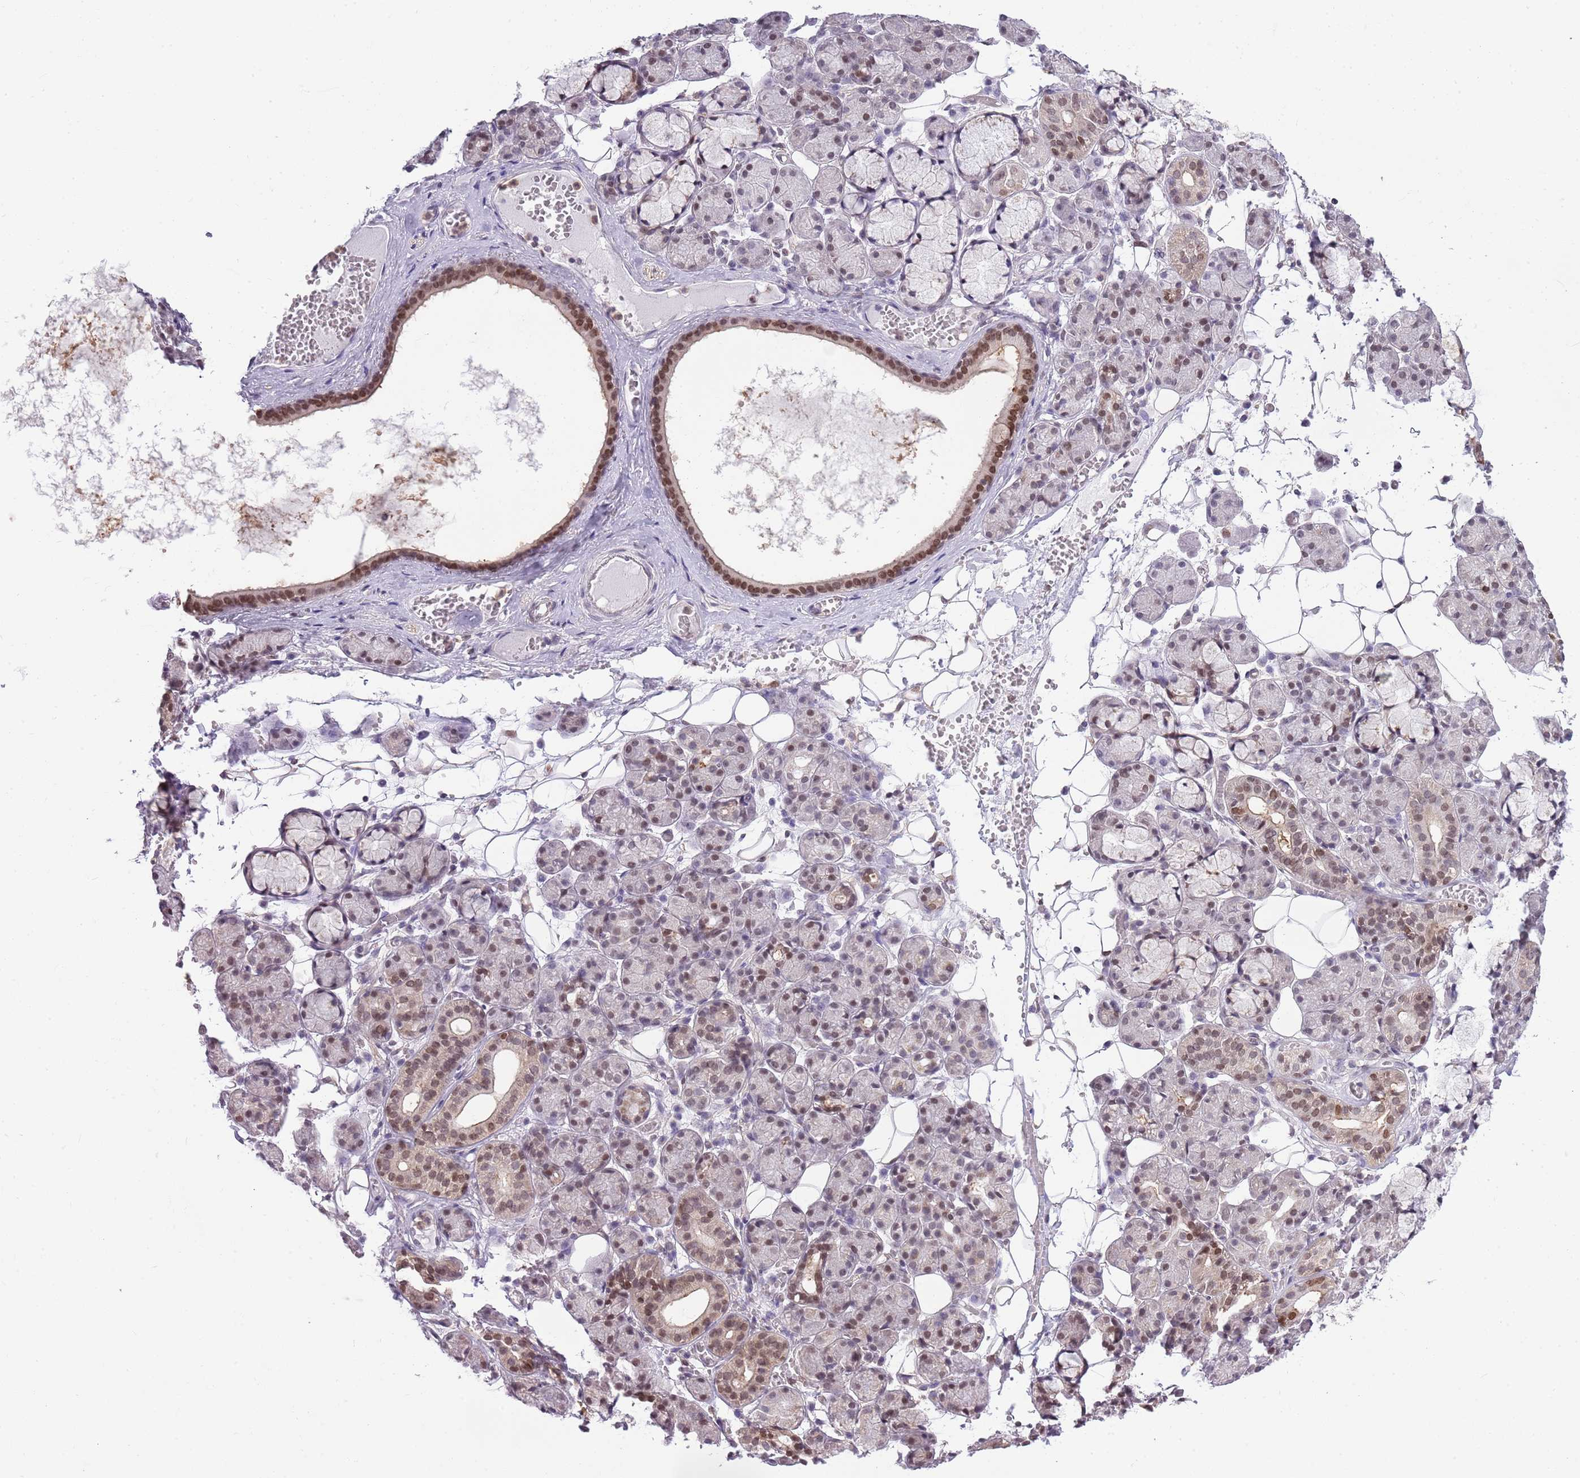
{"staining": {"intensity": "moderate", "quantity": "25%-75%", "location": "nuclear"}, "tissue": "salivary gland", "cell_type": "Glandular cells", "image_type": "normal", "snomed": [{"axis": "morphology", "description": "Normal tissue, NOS"}, {"axis": "topography", "description": "Salivary gland"}], "caption": "Approximately 25%-75% of glandular cells in normal human salivary gland show moderate nuclear protein positivity as visualized by brown immunohistochemical staining.", "gene": "DHX32", "patient": {"sex": "male", "age": 63}}